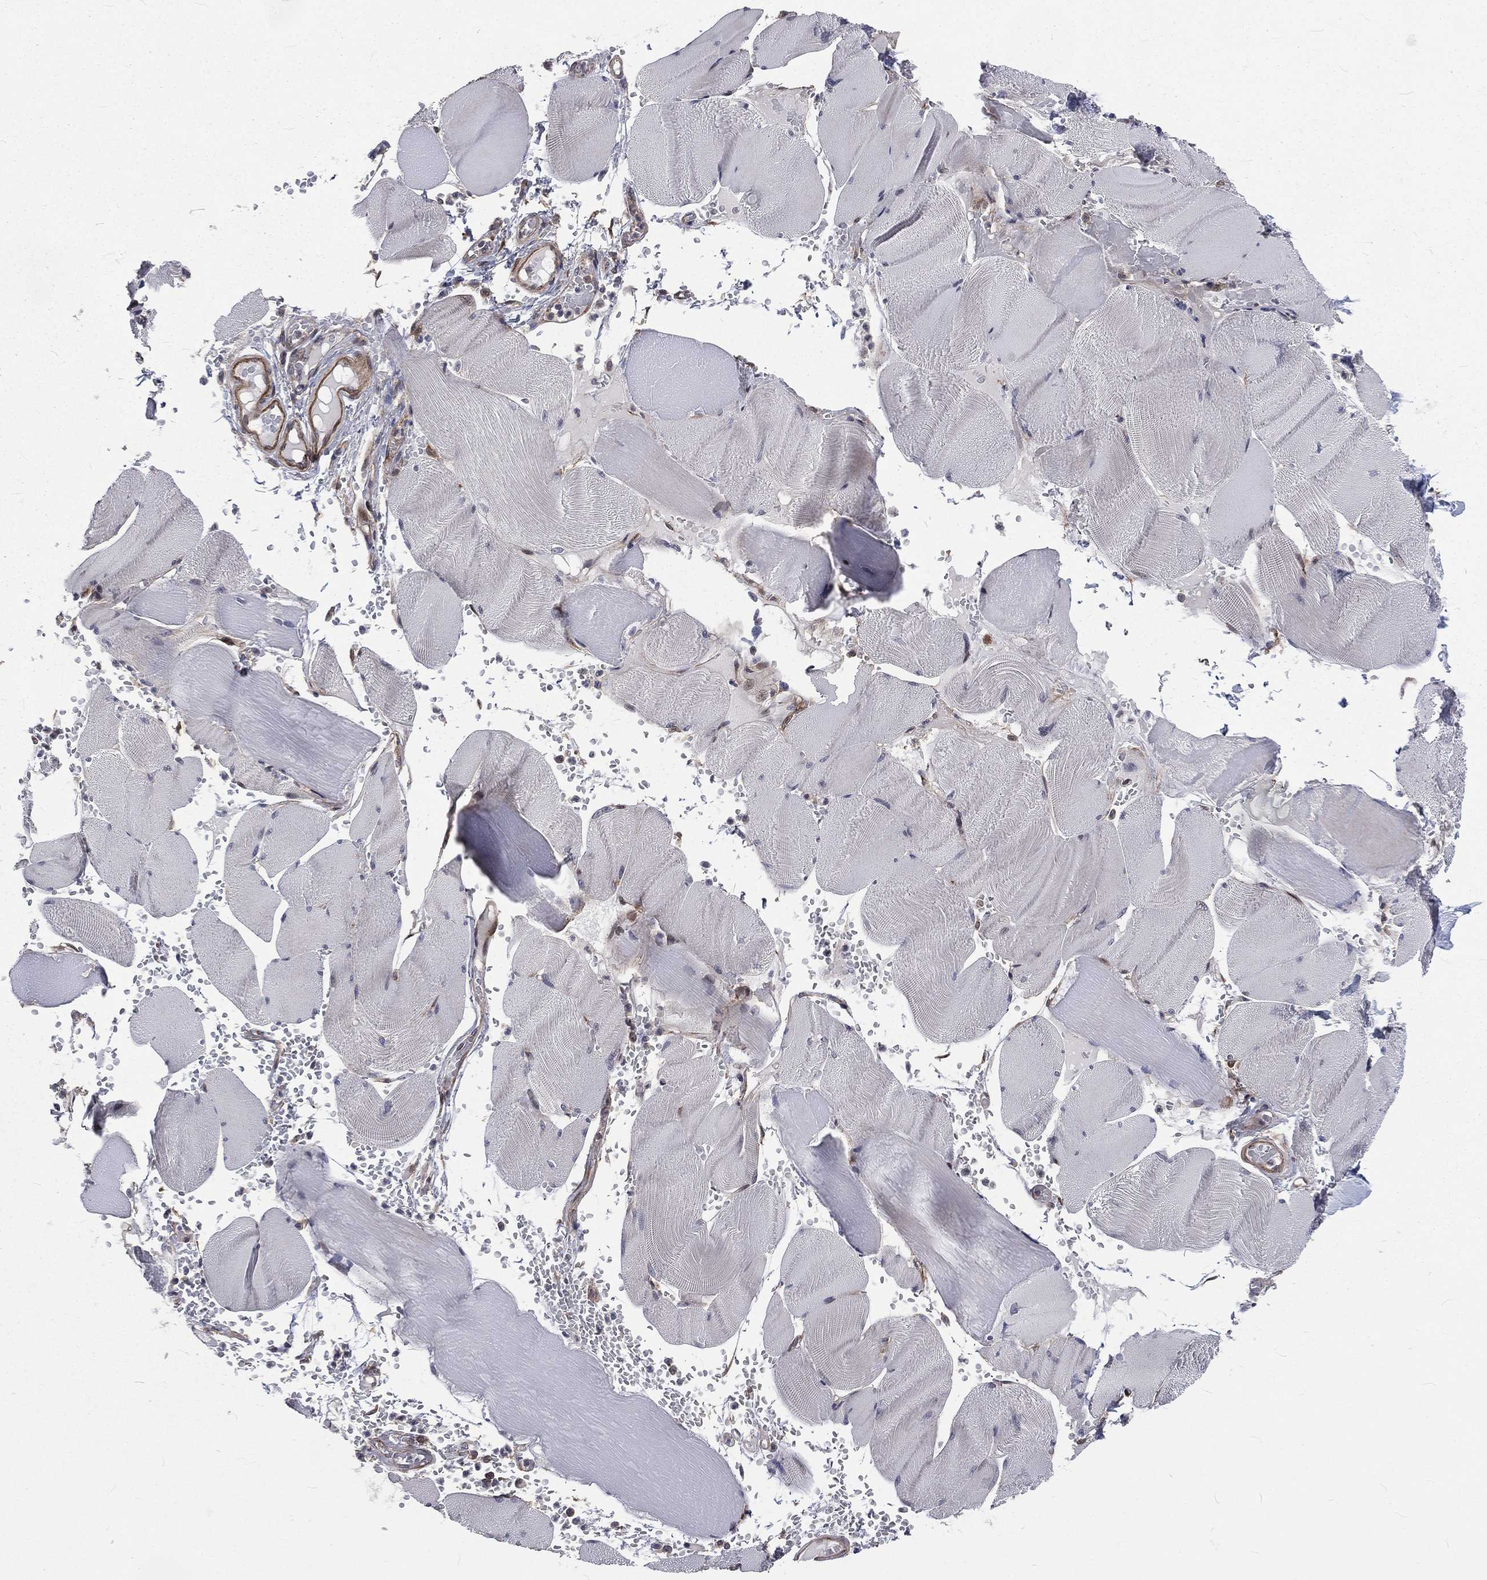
{"staining": {"intensity": "negative", "quantity": "none", "location": "none"}, "tissue": "skeletal muscle", "cell_type": "Myocytes", "image_type": "normal", "snomed": [{"axis": "morphology", "description": "Normal tissue, NOS"}, {"axis": "topography", "description": "Skeletal muscle"}], "caption": "The immunohistochemistry micrograph has no significant expression in myocytes of skeletal muscle. (DAB (3,3'-diaminobenzidine) IHC visualized using brightfield microscopy, high magnification).", "gene": "ARL3", "patient": {"sex": "male", "age": 56}}